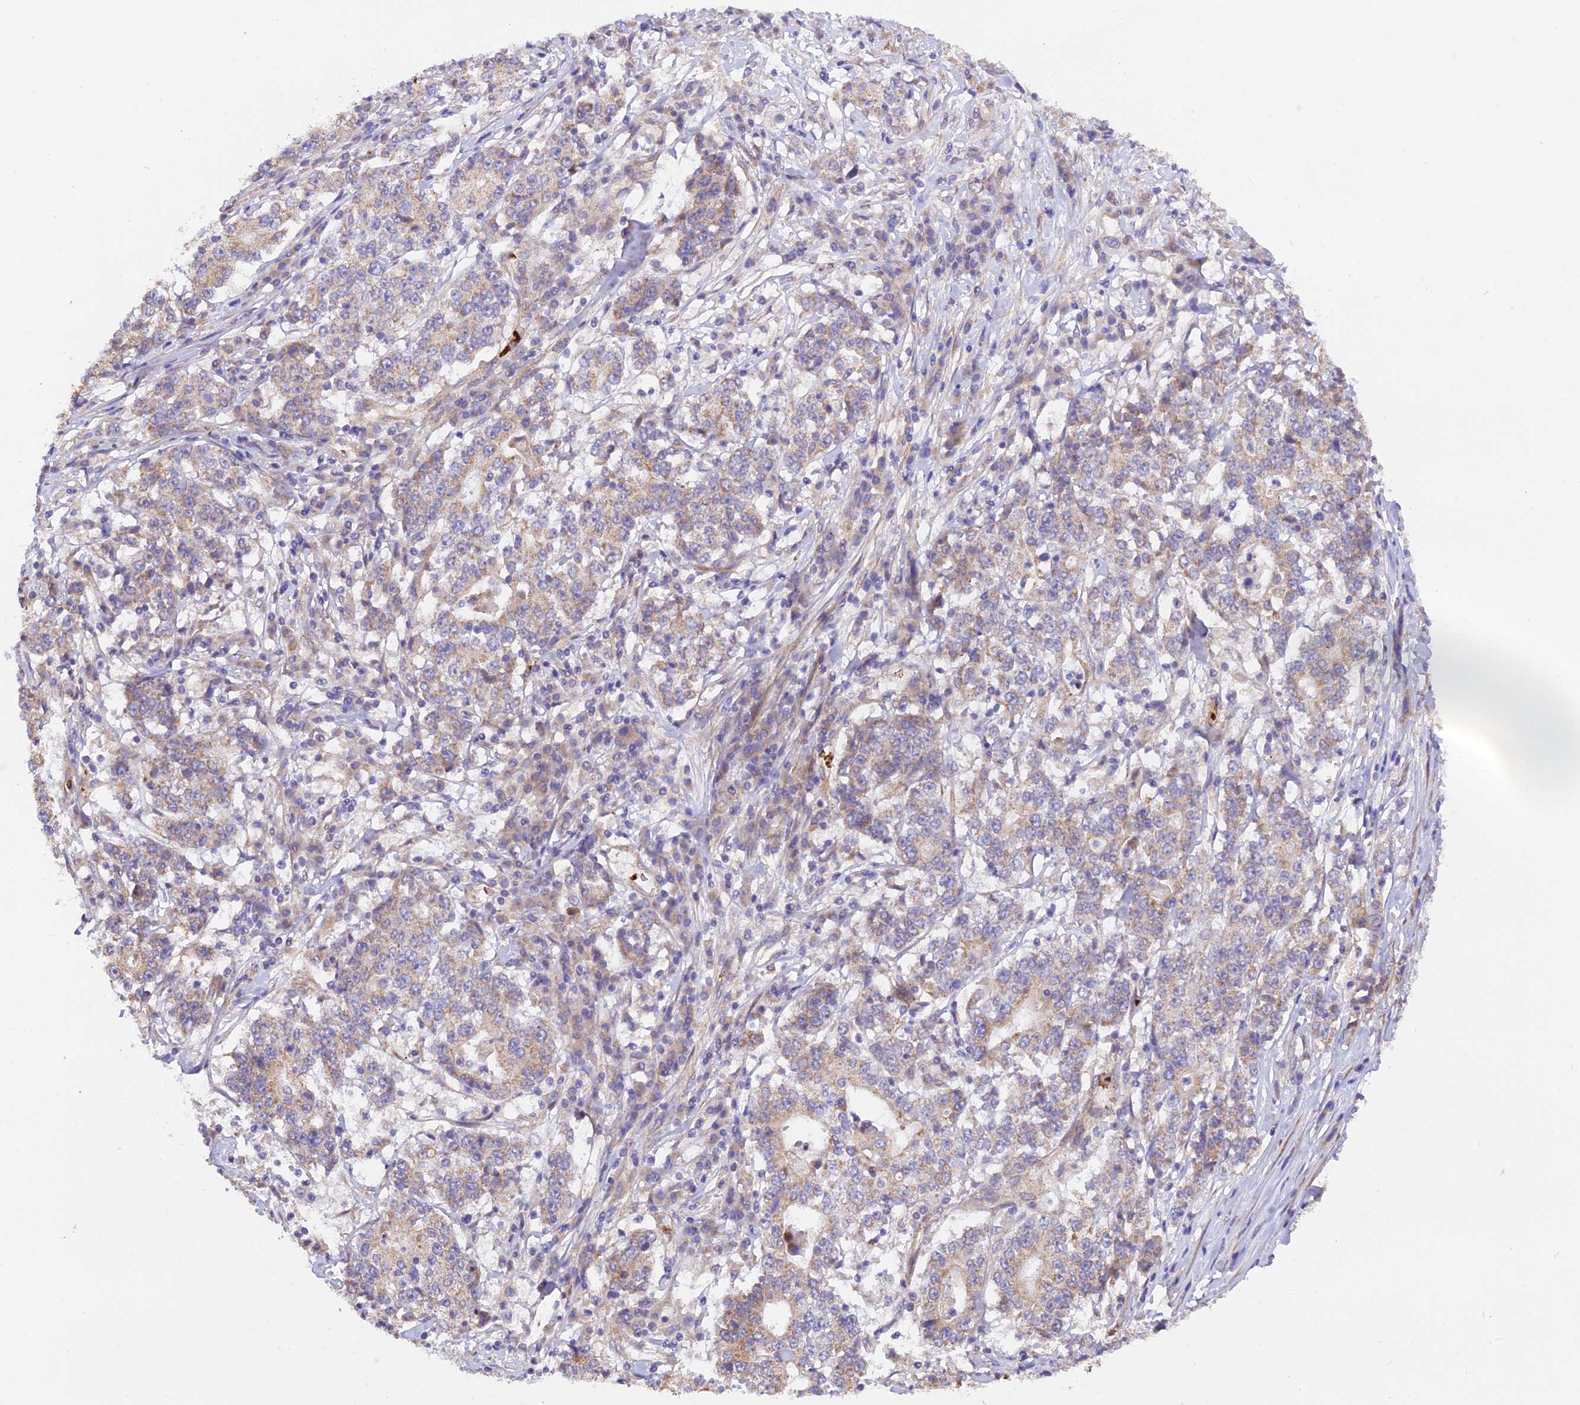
{"staining": {"intensity": "weak", "quantity": "<25%", "location": "cytoplasmic/membranous"}, "tissue": "stomach cancer", "cell_type": "Tumor cells", "image_type": "cancer", "snomed": [{"axis": "morphology", "description": "Adenocarcinoma, NOS"}, {"axis": "topography", "description": "Stomach"}], "caption": "Immunohistochemistry (IHC) photomicrograph of neoplastic tissue: human stomach cancer stained with DAB reveals no significant protein positivity in tumor cells.", "gene": "WDFY4", "patient": {"sex": "male", "age": 59}}